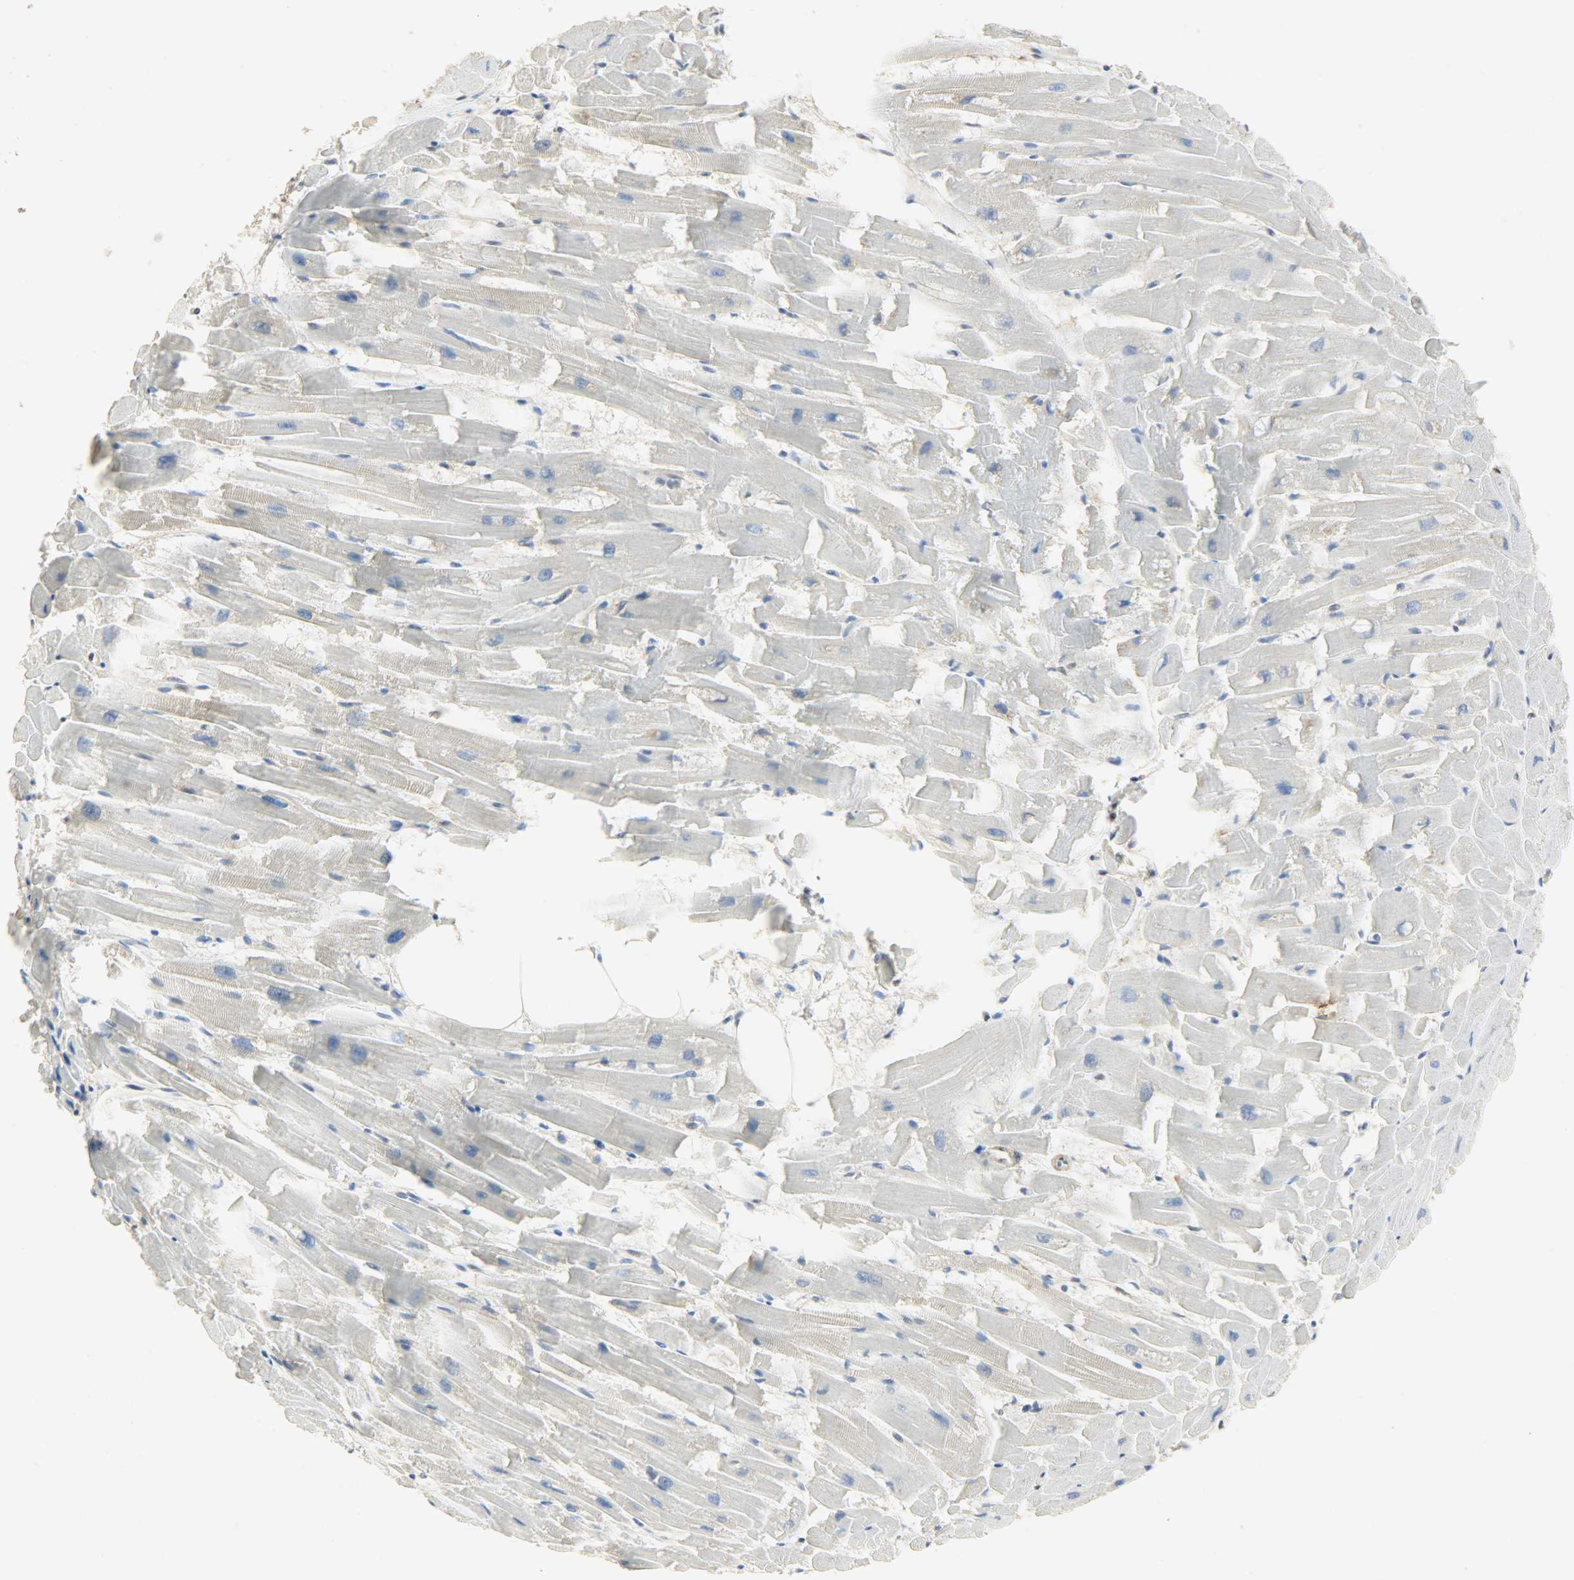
{"staining": {"intensity": "moderate", "quantity": "25%-75%", "location": "nuclear"}, "tissue": "heart muscle", "cell_type": "Cardiomyocytes", "image_type": "normal", "snomed": [{"axis": "morphology", "description": "Normal tissue, NOS"}, {"axis": "topography", "description": "Heart"}], "caption": "Protein staining by immunohistochemistry shows moderate nuclear expression in about 25%-75% of cardiomyocytes in unremarkable heart muscle.", "gene": "NPEPL1", "patient": {"sex": "female", "age": 19}}